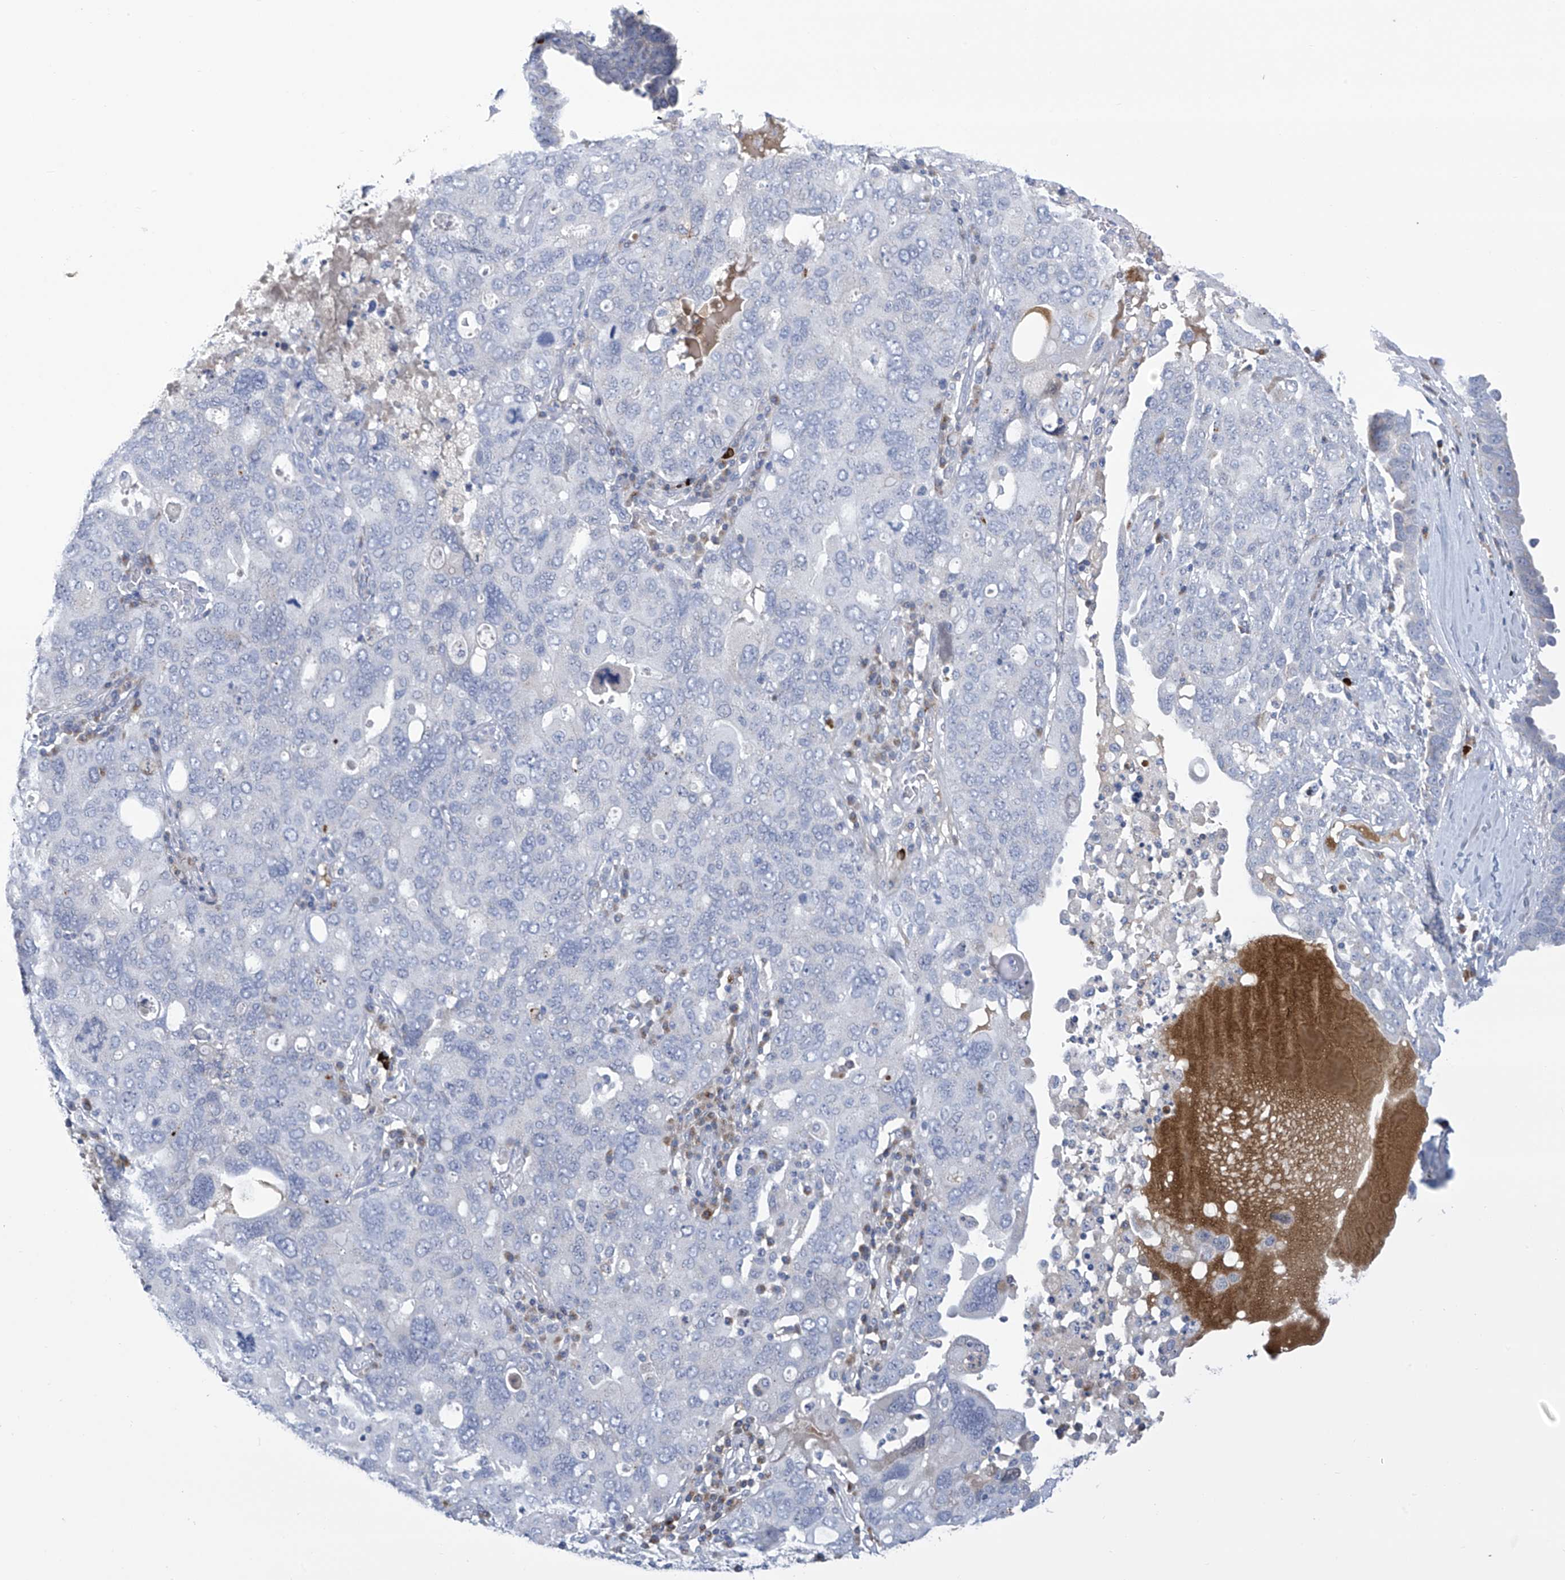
{"staining": {"intensity": "negative", "quantity": "none", "location": "none"}, "tissue": "ovarian cancer", "cell_type": "Tumor cells", "image_type": "cancer", "snomed": [{"axis": "morphology", "description": "Carcinoma, endometroid"}, {"axis": "topography", "description": "Ovary"}], "caption": "An immunohistochemistry (IHC) photomicrograph of ovarian endometroid carcinoma is shown. There is no staining in tumor cells of ovarian endometroid carcinoma.", "gene": "SLCO4A1", "patient": {"sex": "female", "age": 62}}